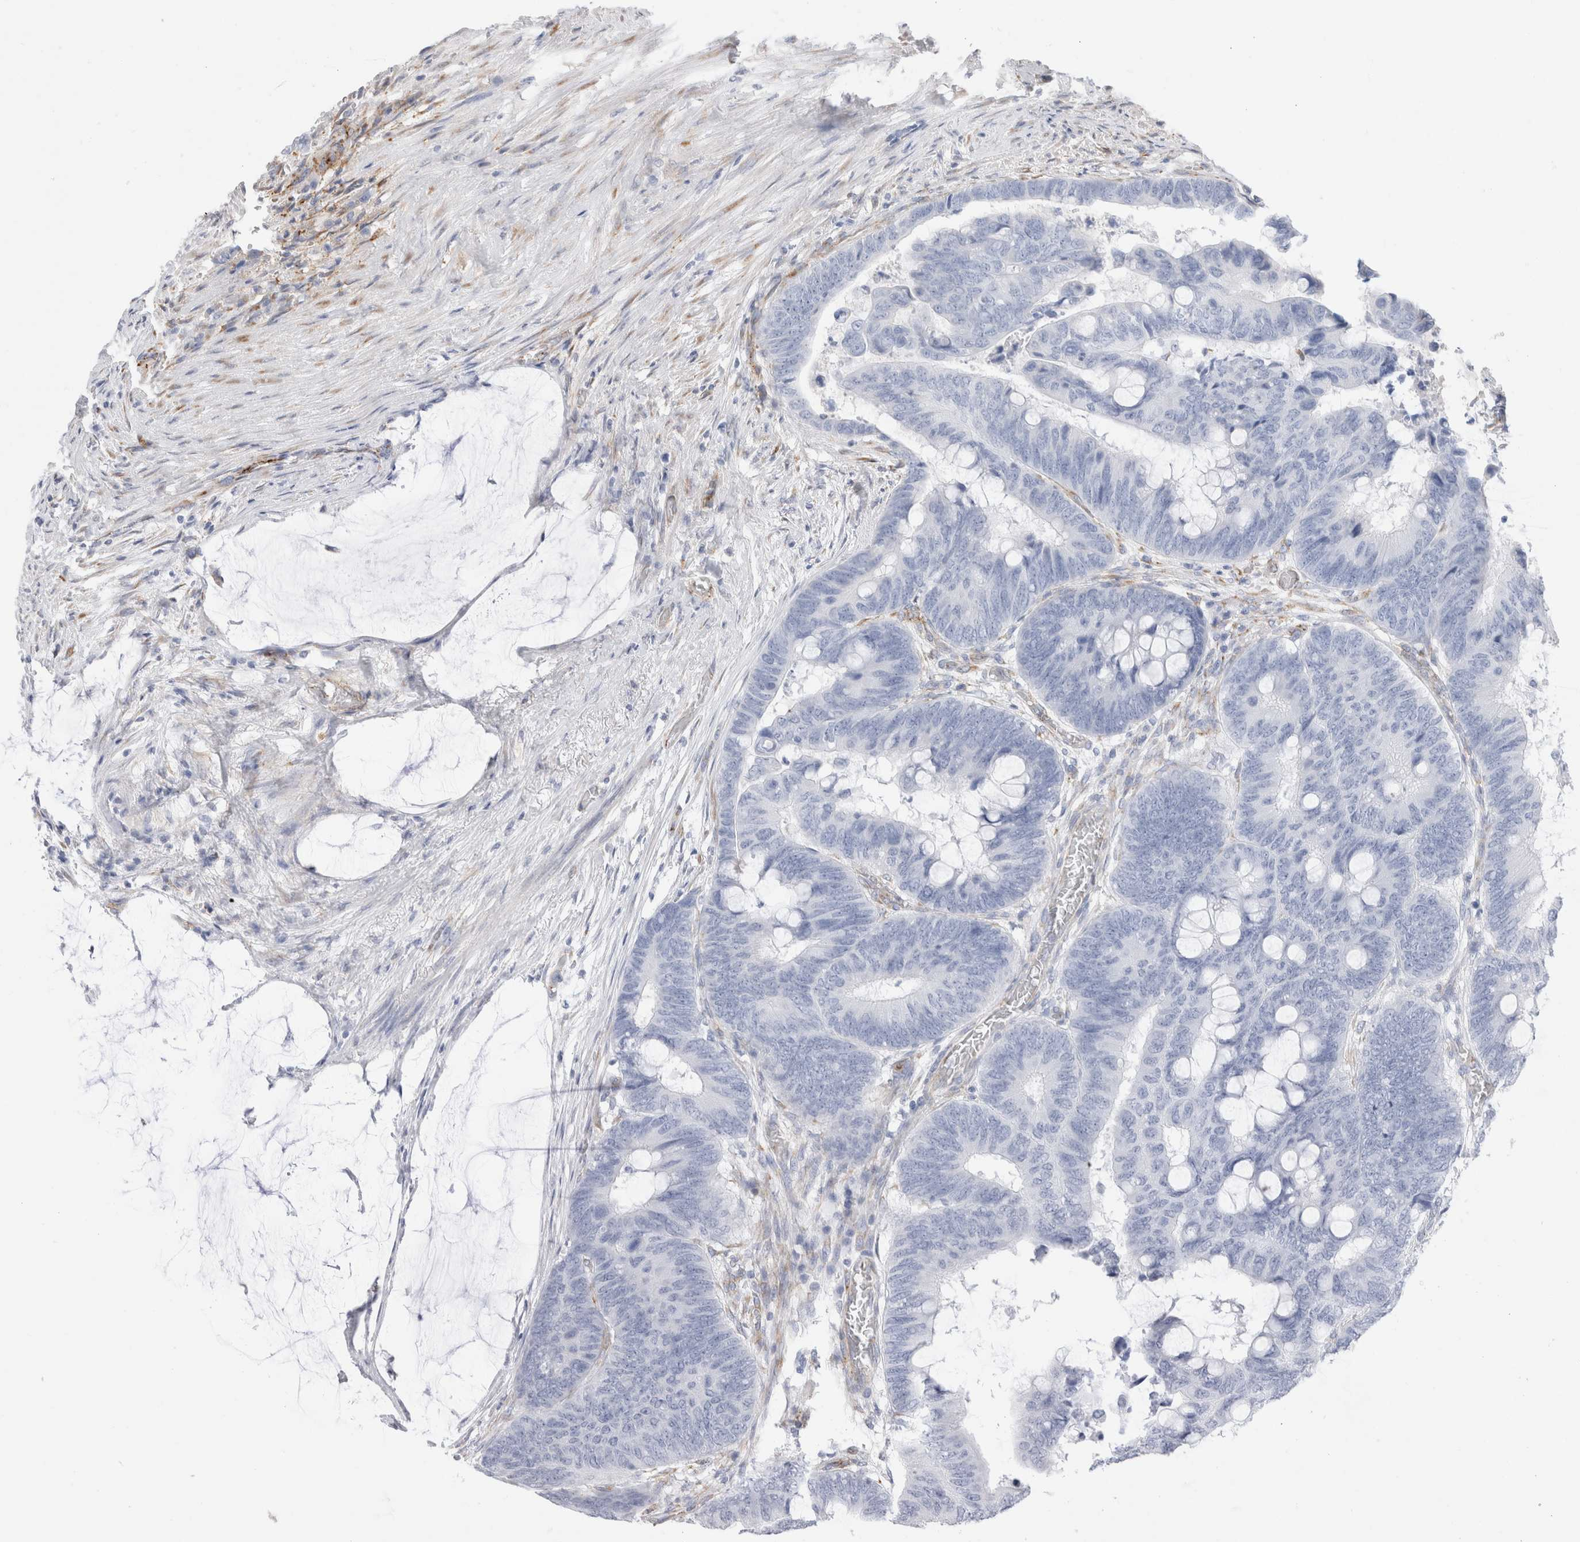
{"staining": {"intensity": "negative", "quantity": "none", "location": "none"}, "tissue": "colorectal cancer", "cell_type": "Tumor cells", "image_type": "cancer", "snomed": [{"axis": "morphology", "description": "Normal tissue, NOS"}, {"axis": "morphology", "description": "Adenocarcinoma, NOS"}, {"axis": "topography", "description": "Rectum"}], "caption": "The micrograph reveals no significant expression in tumor cells of colorectal adenocarcinoma. (Brightfield microscopy of DAB immunohistochemistry (IHC) at high magnification).", "gene": "CNPY4", "patient": {"sex": "male", "age": 92}}